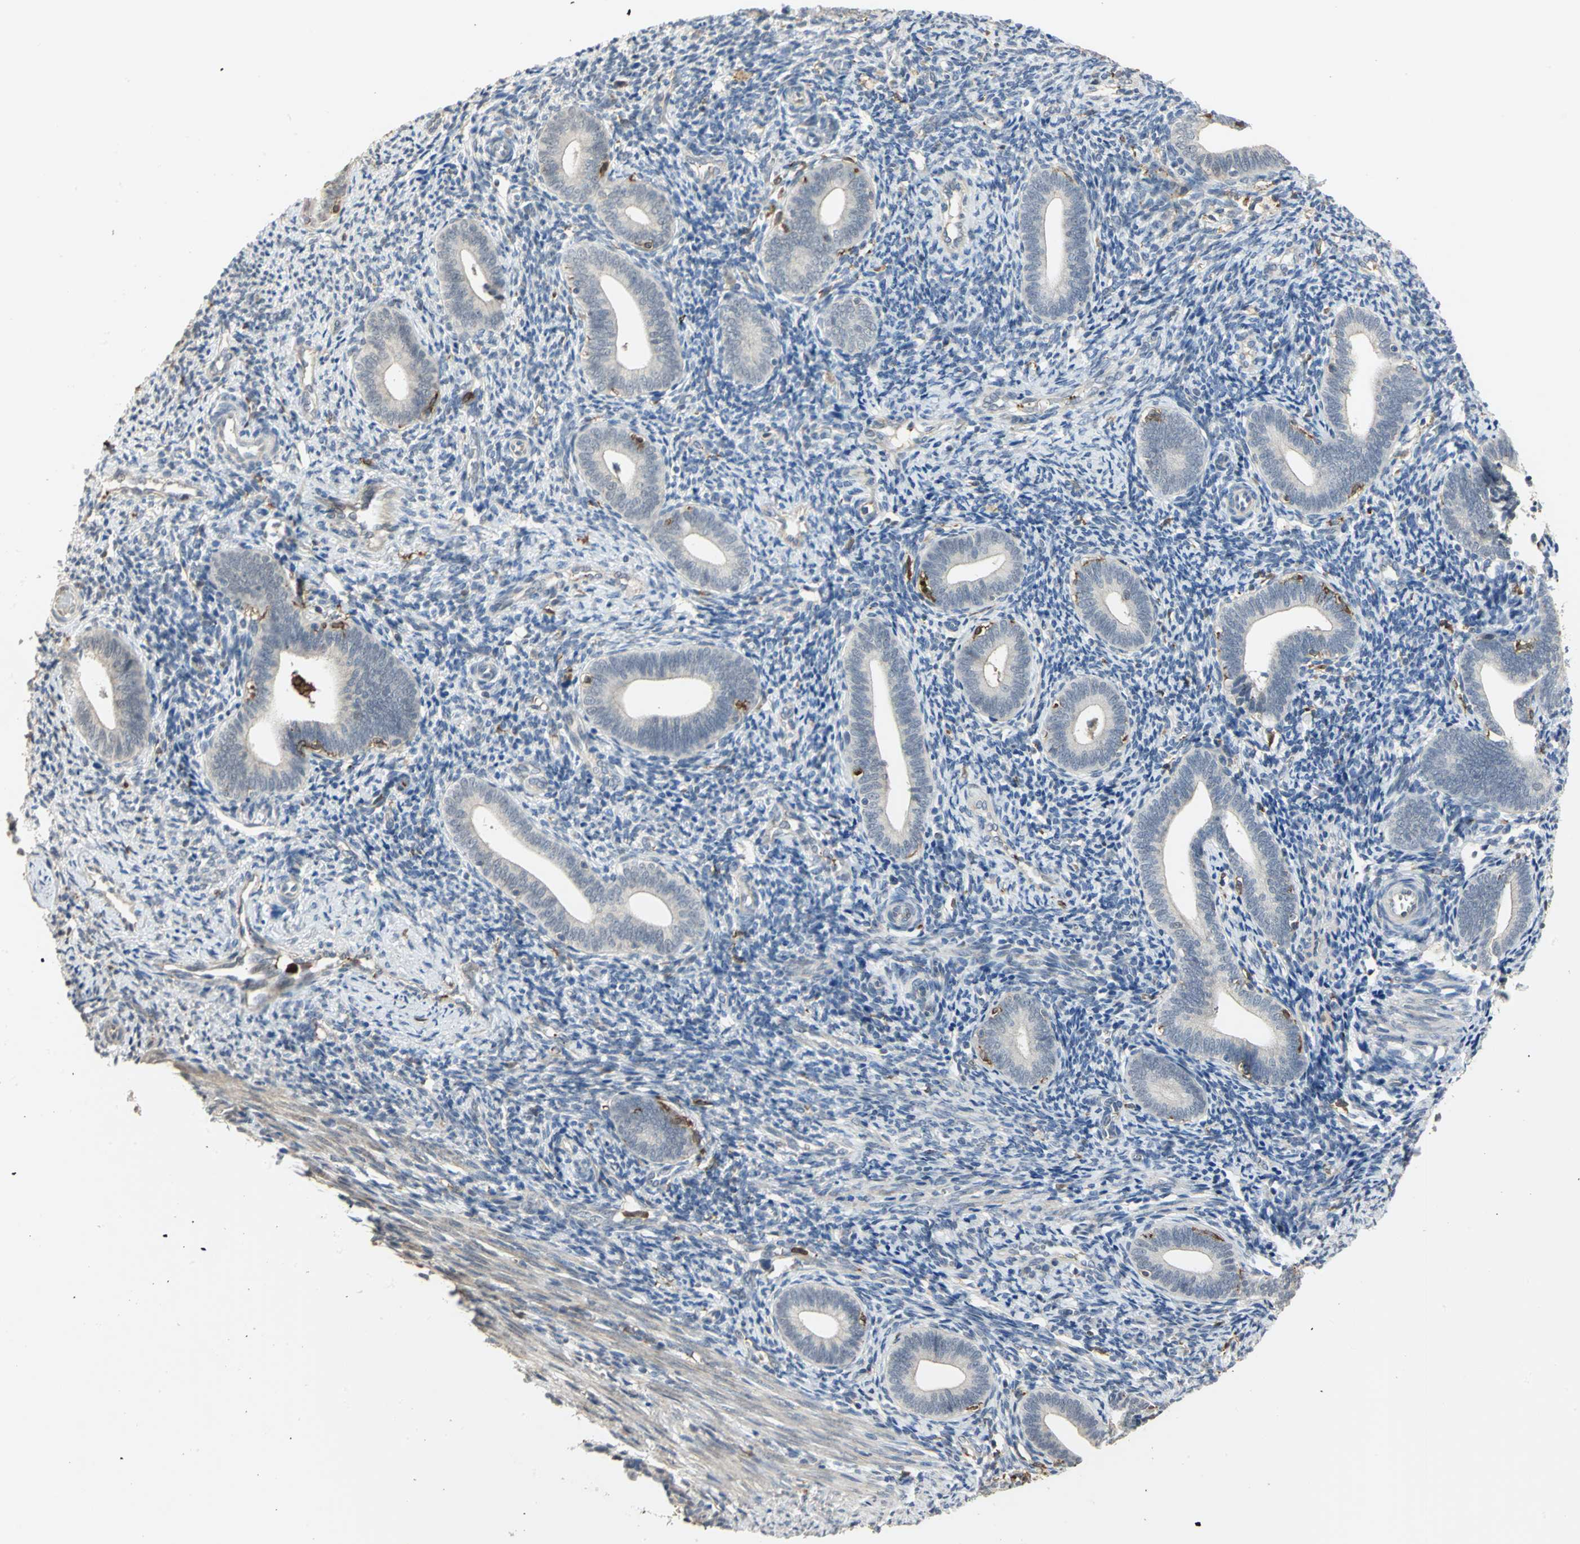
{"staining": {"intensity": "negative", "quantity": "none", "location": "none"}, "tissue": "endometrium", "cell_type": "Cells in endometrial stroma", "image_type": "normal", "snomed": [{"axis": "morphology", "description": "Normal tissue, NOS"}, {"axis": "topography", "description": "Uterus"}, {"axis": "topography", "description": "Endometrium"}], "caption": "Human endometrium stained for a protein using immunohistochemistry displays no positivity in cells in endometrial stroma.", "gene": "SKAP2", "patient": {"sex": "female", "age": 33}}